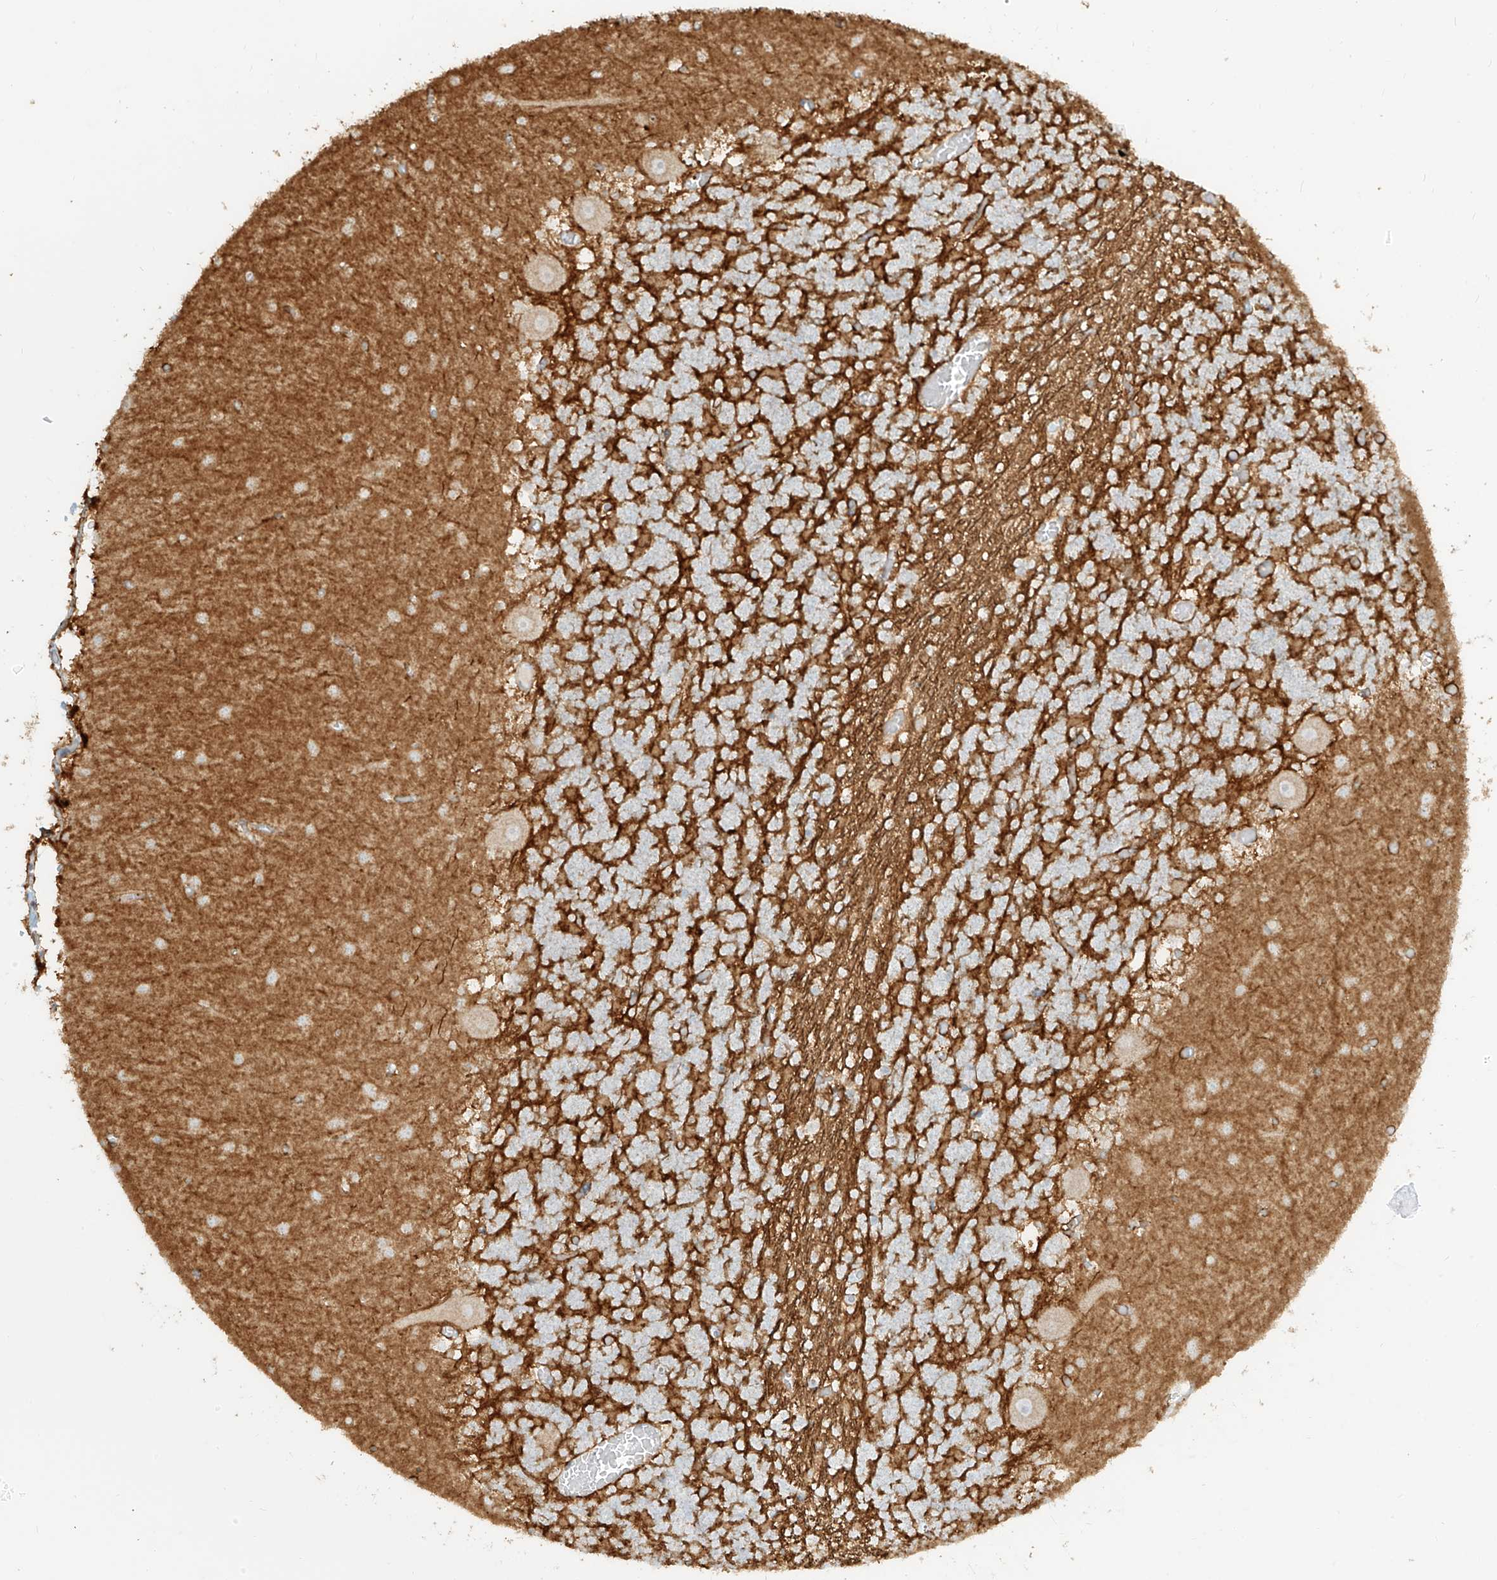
{"staining": {"intensity": "moderate", "quantity": ">75%", "location": "cytoplasmic/membranous"}, "tissue": "cerebellum", "cell_type": "Cells in granular layer", "image_type": "normal", "snomed": [{"axis": "morphology", "description": "Normal tissue, NOS"}, {"axis": "topography", "description": "Cerebellum"}], "caption": "Immunohistochemistry (IHC) (DAB (3,3'-diaminobenzidine)) staining of benign human cerebellum demonstrates moderate cytoplasmic/membranous protein positivity in approximately >75% of cells in granular layer.", "gene": "ZIM3", "patient": {"sex": "female", "age": 28}}